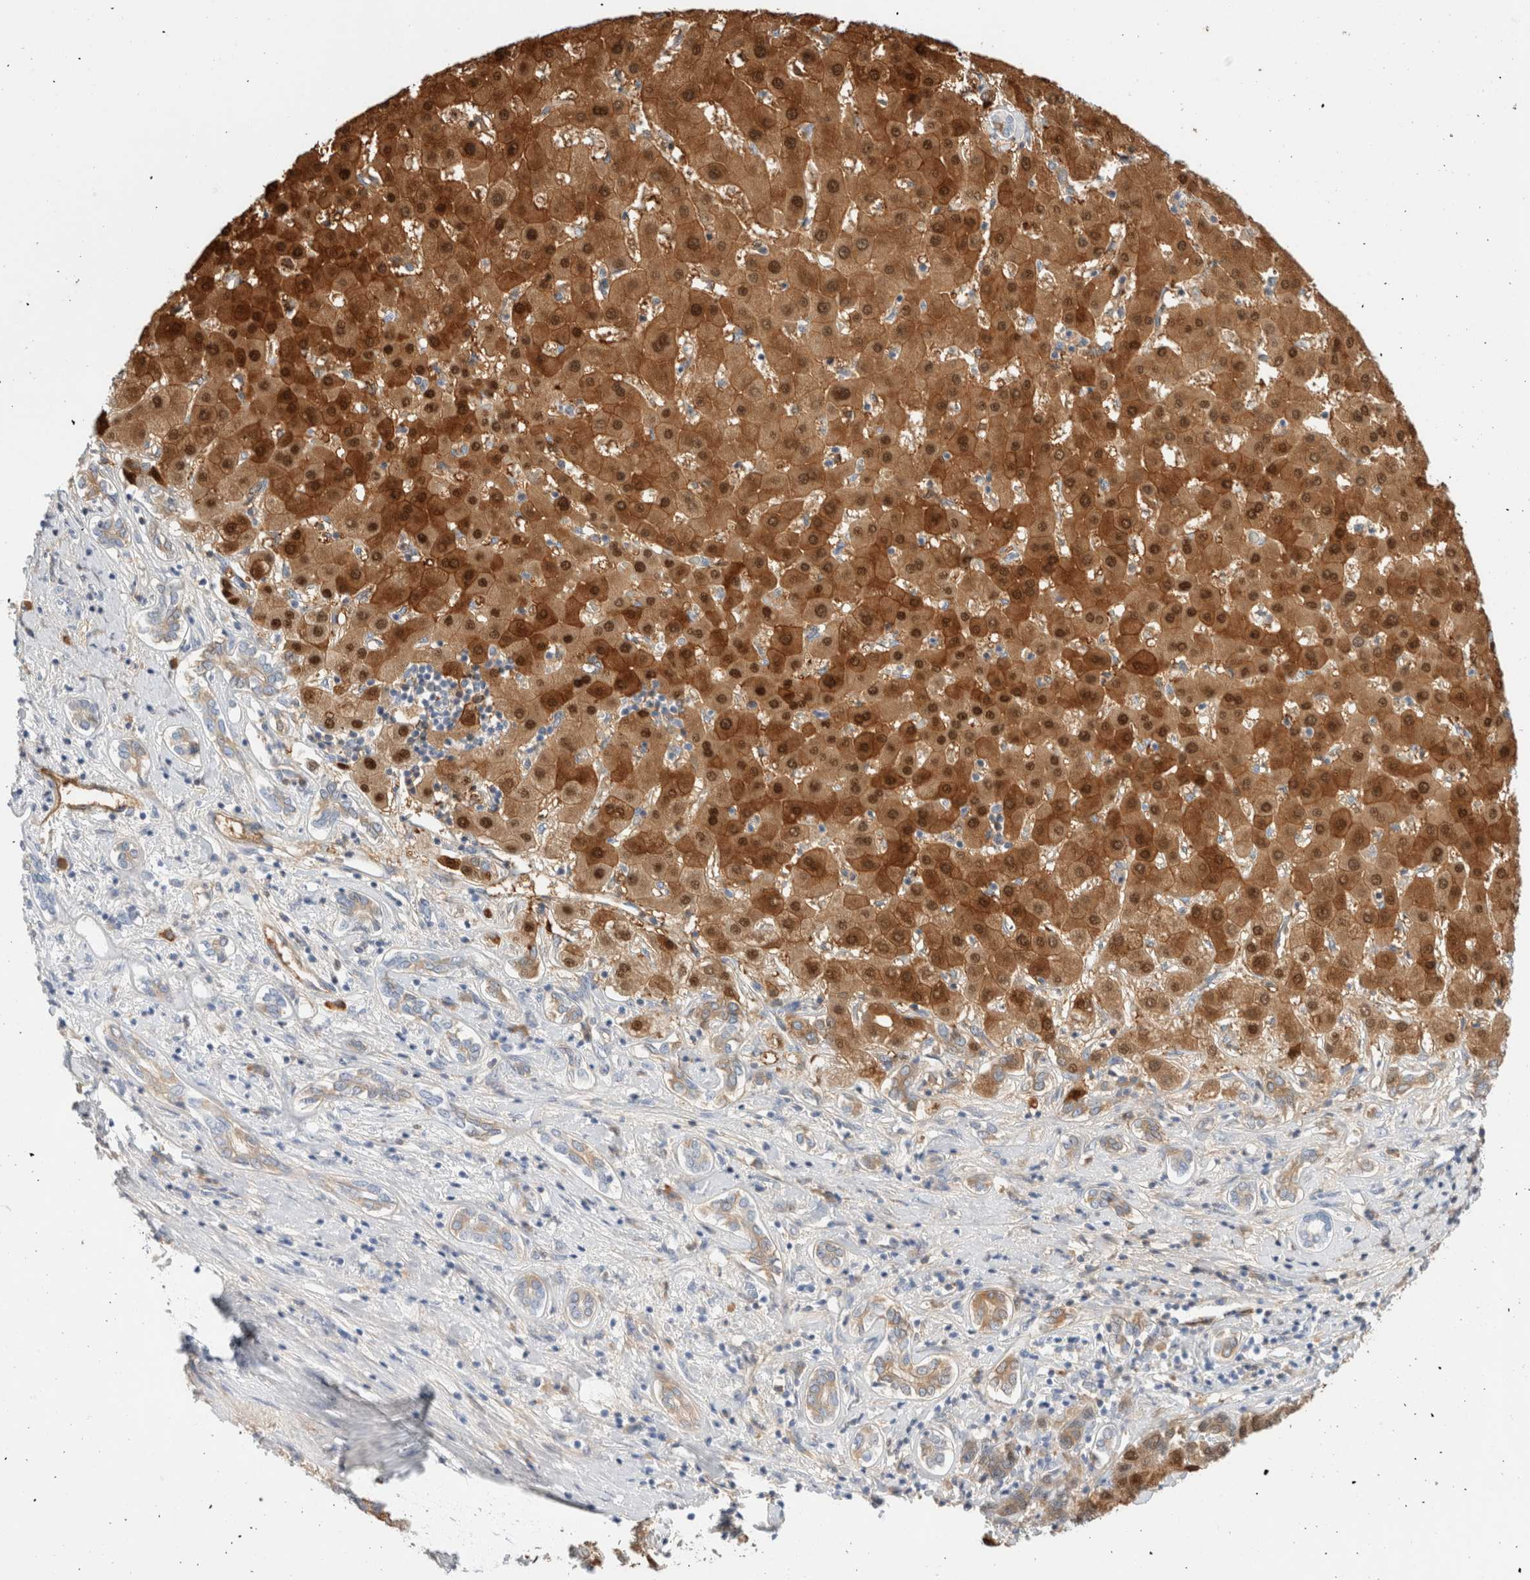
{"staining": {"intensity": "strong", "quantity": ">75%", "location": "cytoplasmic/membranous,nuclear"}, "tissue": "liver cancer", "cell_type": "Tumor cells", "image_type": "cancer", "snomed": [{"axis": "morphology", "description": "Carcinoma, Hepatocellular, NOS"}, {"axis": "topography", "description": "Liver"}], "caption": "This histopathology image demonstrates liver cancer stained with immunohistochemistry to label a protein in brown. The cytoplasmic/membranous and nuclear of tumor cells show strong positivity for the protein. Nuclei are counter-stained blue.", "gene": "ARG1", "patient": {"sex": "male", "age": 65}}